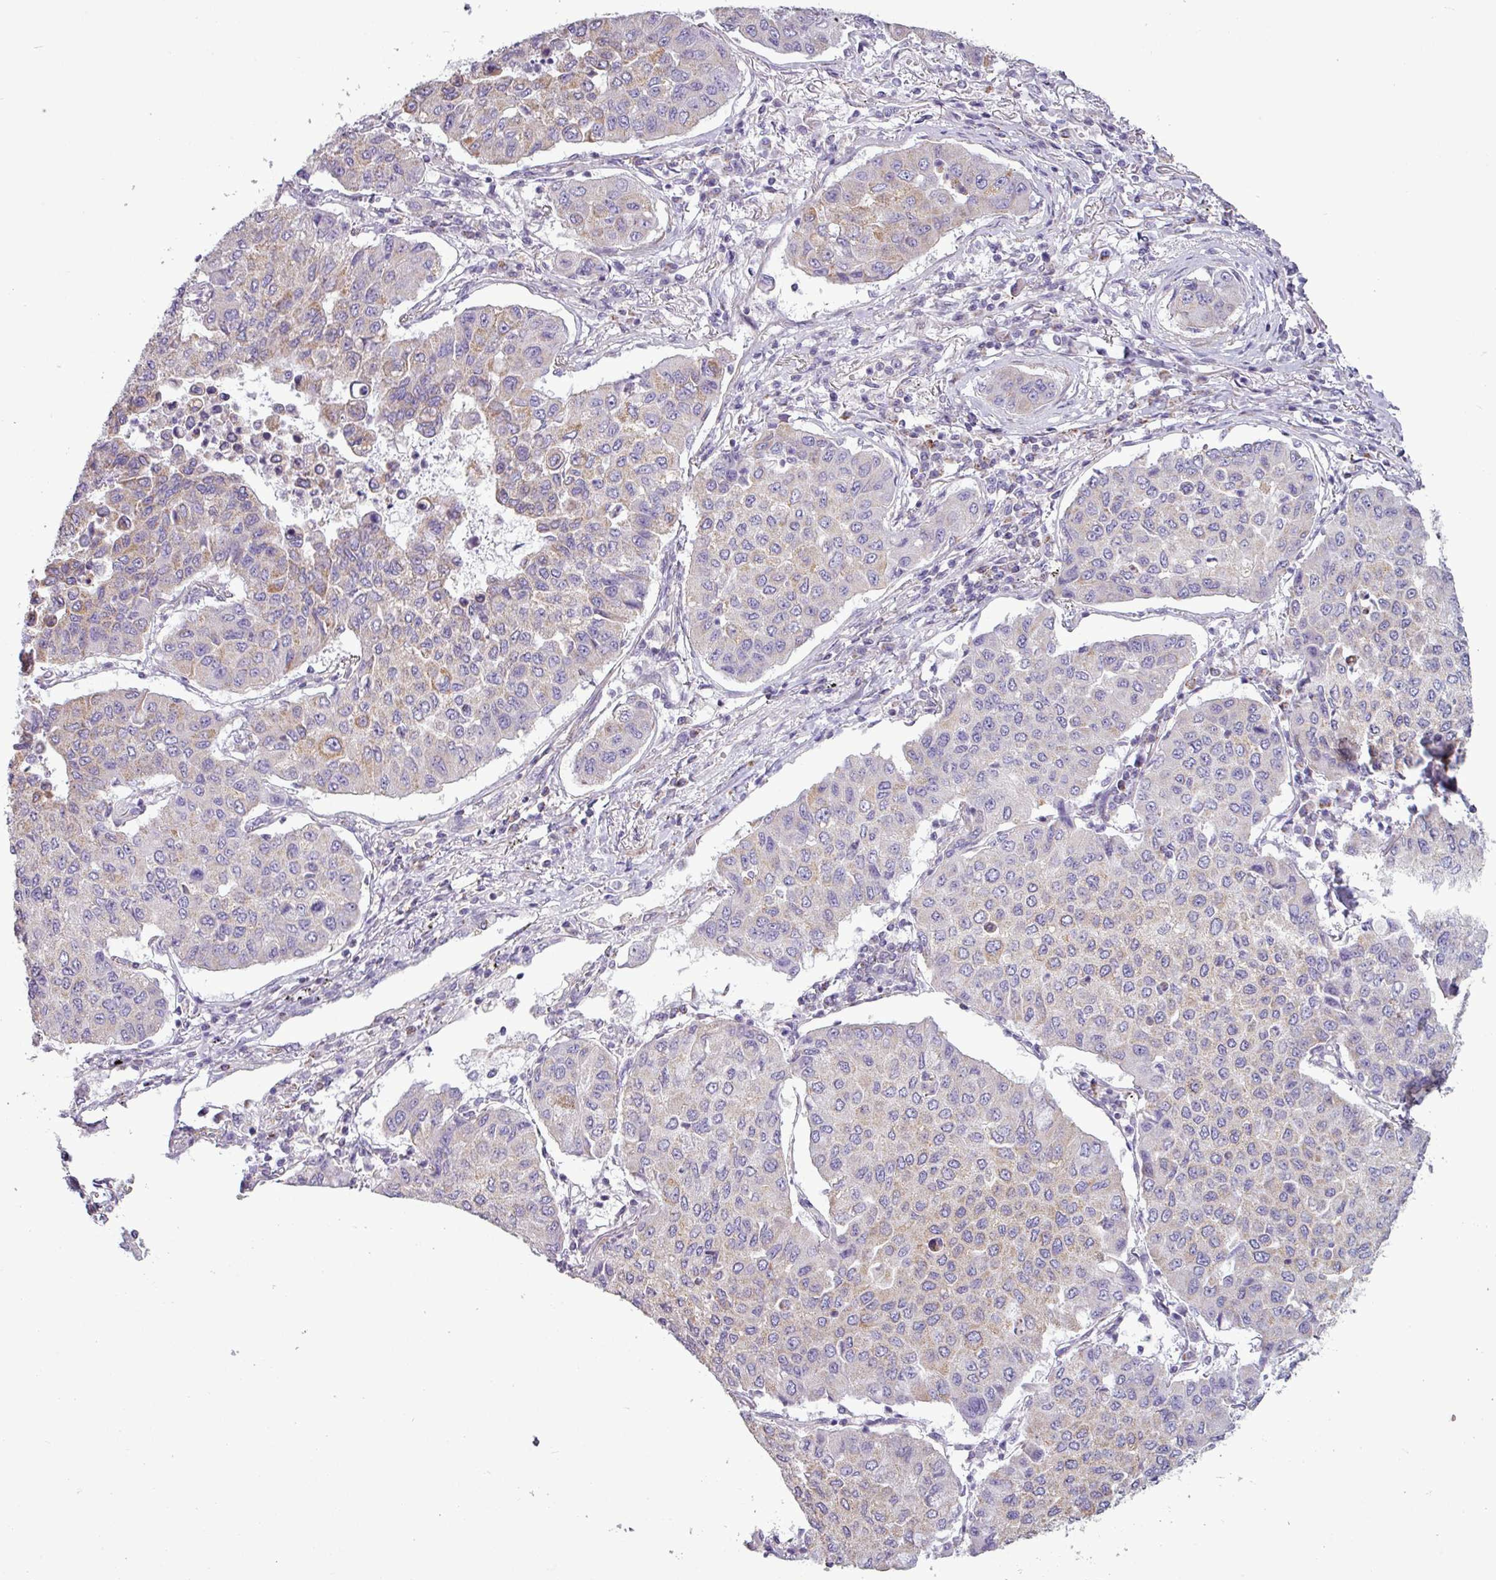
{"staining": {"intensity": "weak", "quantity": "<25%", "location": "cytoplasmic/membranous"}, "tissue": "lung cancer", "cell_type": "Tumor cells", "image_type": "cancer", "snomed": [{"axis": "morphology", "description": "Squamous cell carcinoma, NOS"}, {"axis": "topography", "description": "Lung"}], "caption": "Histopathology image shows no significant protein positivity in tumor cells of squamous cell carcinoma (lung).", "gene": "BTN2A2", "patient": {"sex": "male", "age": 74}}